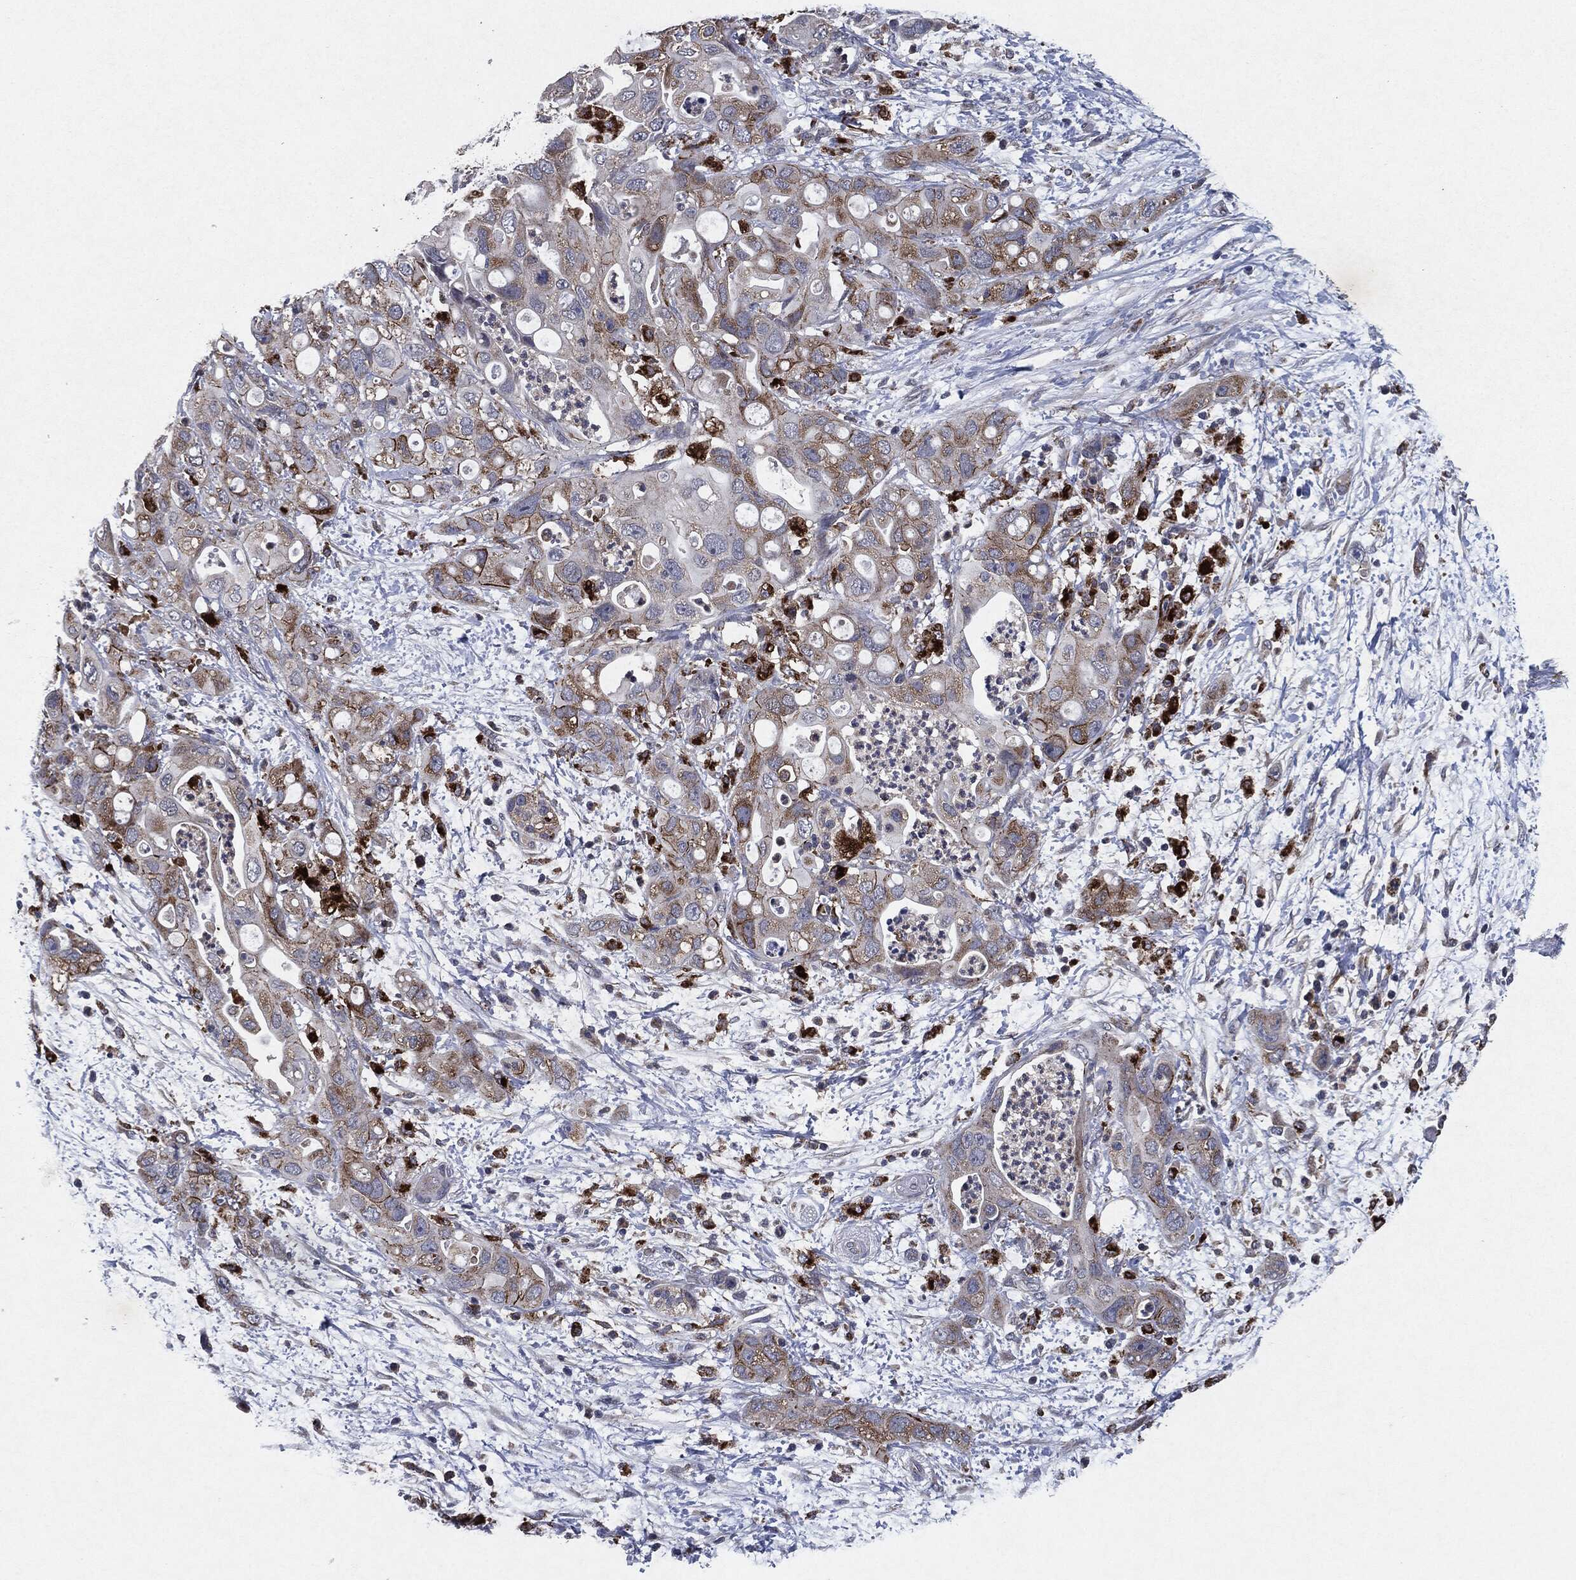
{"staining": {"intensity": "moderate", "quantity": "25%-75%", "location": "cytoplasmic/membranous"}, "tissue": "pancreatic cancer", "cell_type": "Tumor cells", "image_type": "cancer", "snomed": [{"axis": "morphology", "description": "Adenocarcinoma, NOS"}, {"axis": "topography", "description": "Pancreas"}], "caption": "Protein staining shows moderate cytoplasmic/membranous staining in about 25%-75% of tumor cells in pancreatic adenocarcinoma.", "gene": "SLC31A2", "patient": {"sex": "female", "age": 72}}